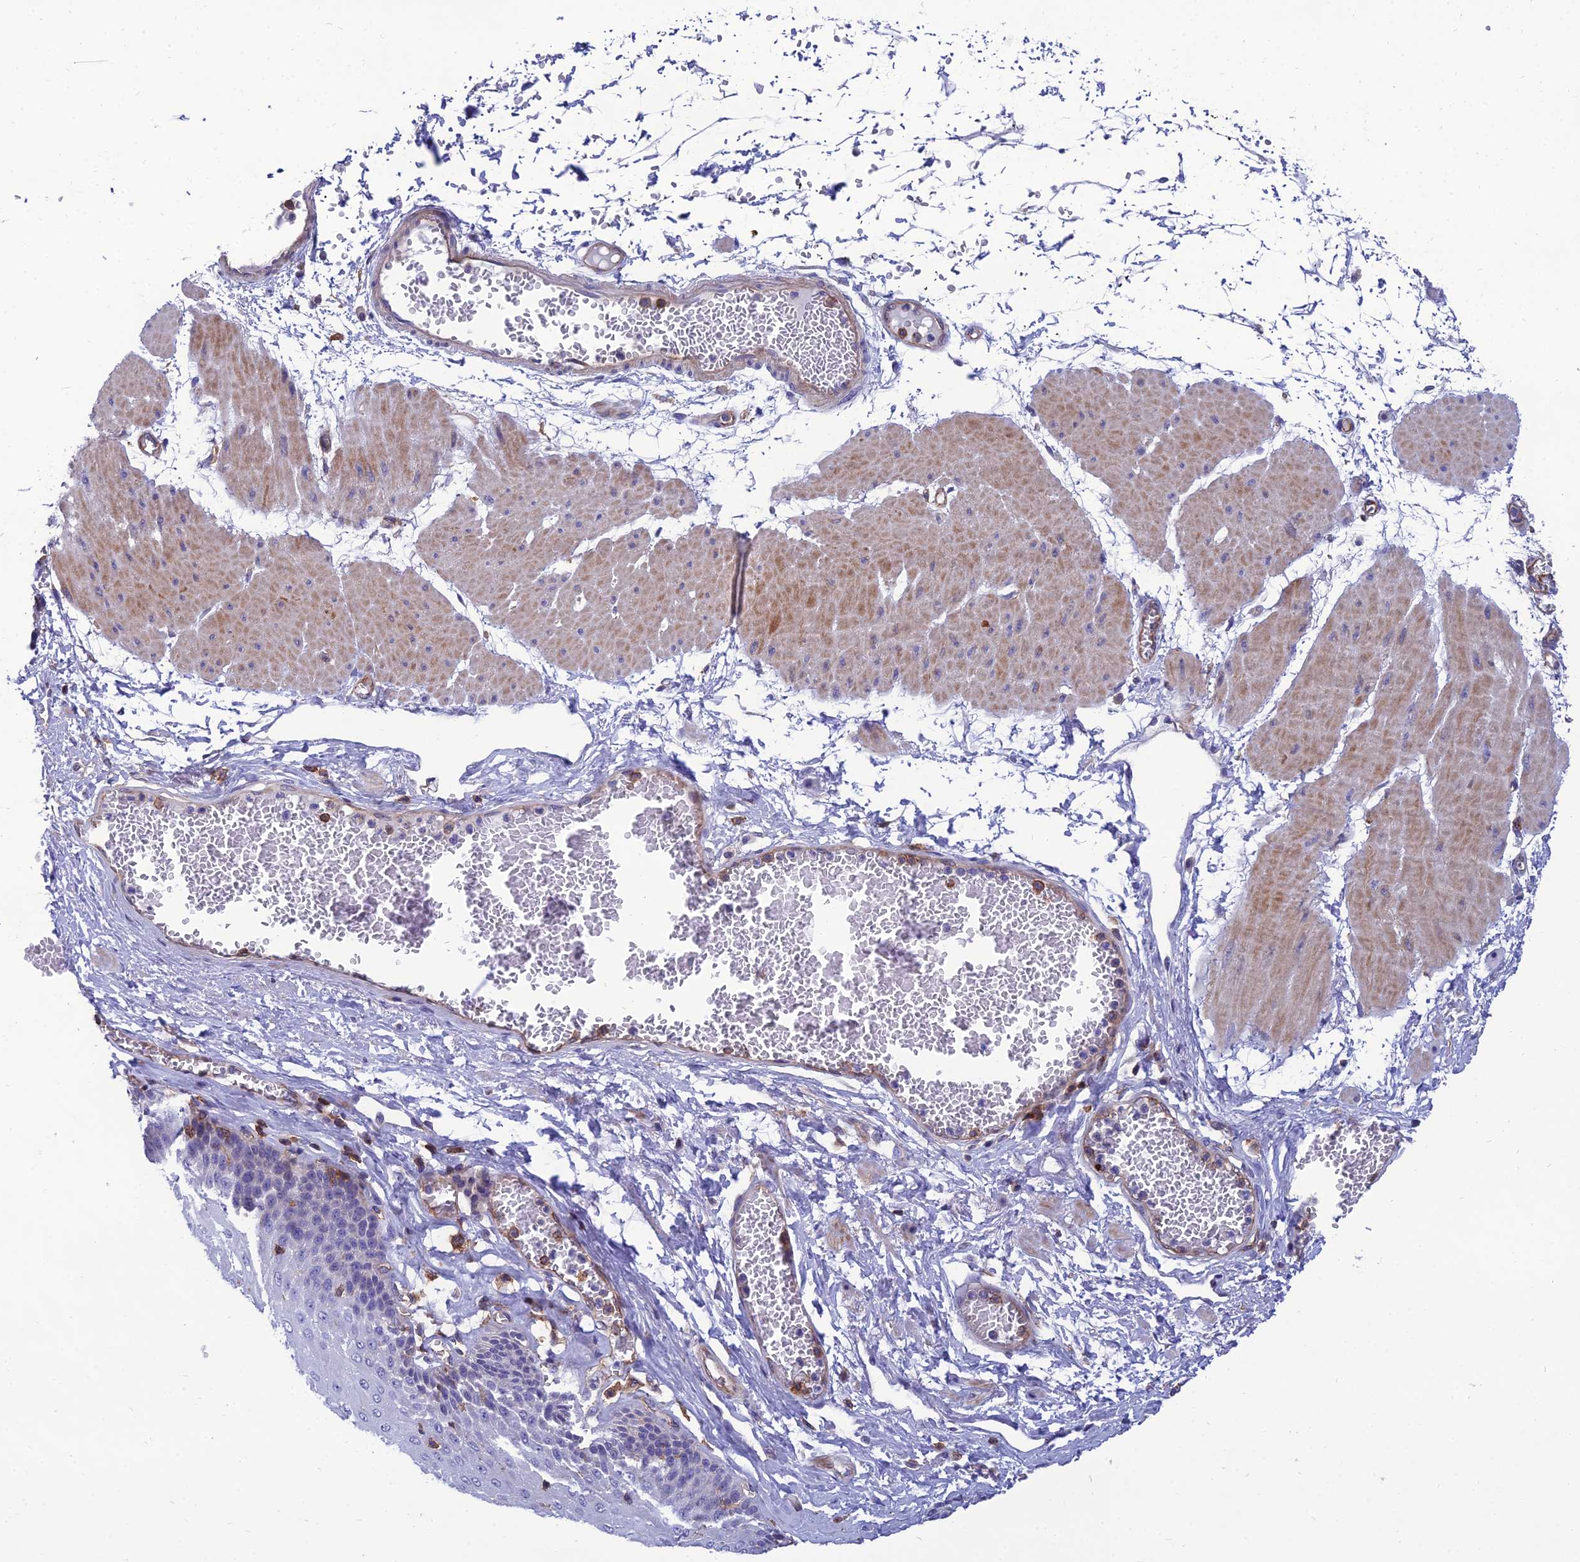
{"staining": {"intensity": "negative", "quantity": "none", "location": "none"}, "tissue": "esophagus", "cell_type": "Squamous epithelial cells", "image_type": "normal", "snomed": [{"axis": "morphology", "description": "Normal tissue, NOS"}, {"axis": "topography", "description": "Esophagus"}], "caption": "Normal esophagus was stained to show a protein in brown. There is no significant staining in squamous epithelial cells. (DAB (3,3'-diaminobenzidine) immunohistochemistry with hematoxylin counter stain).", "gene": "PPP1R18", "patient": {"sex": "male", "age": 60}}